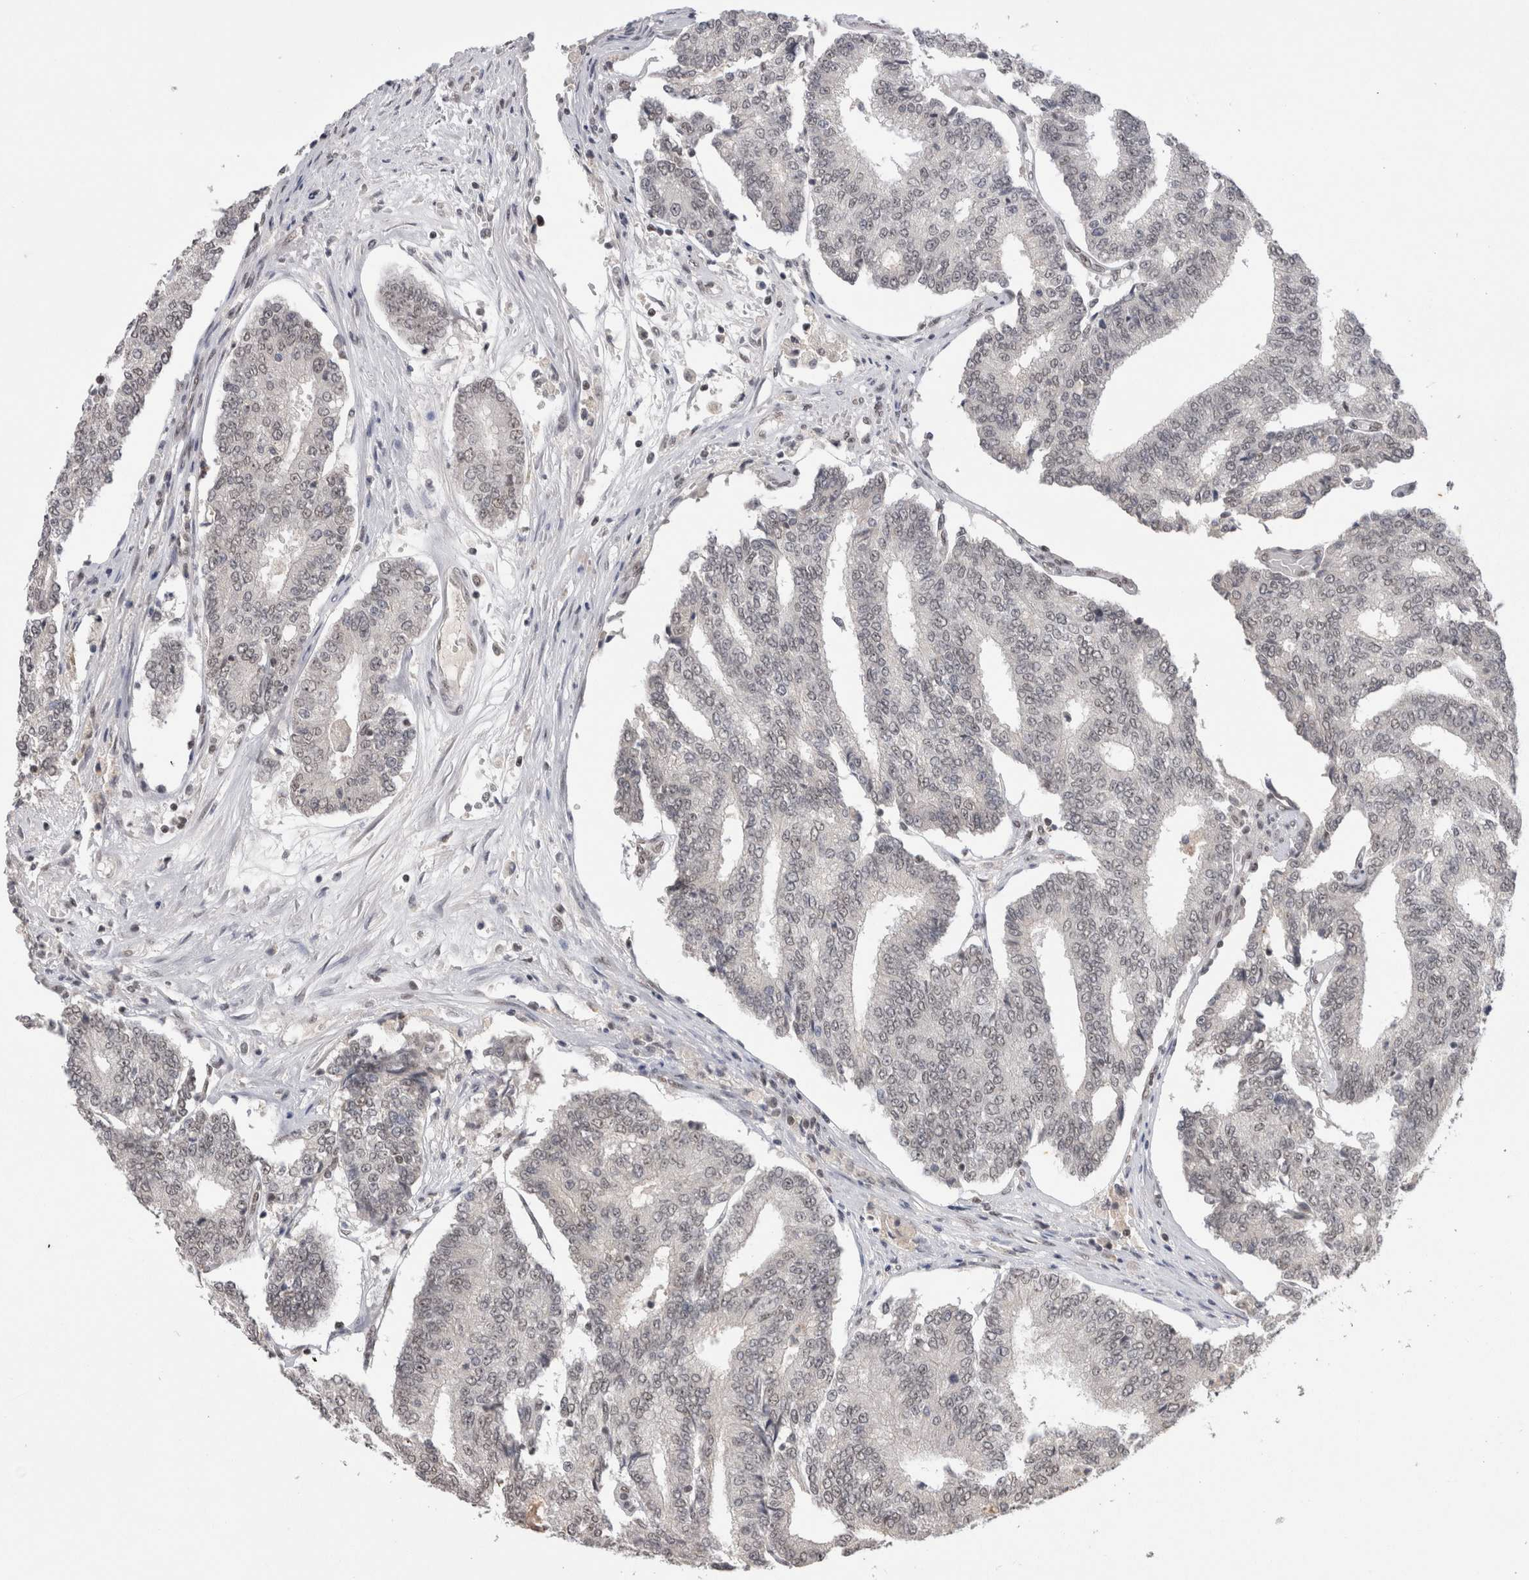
{"staining": {"intensity": "weak", "quantity": "<25%", "location": "nuclear"}, "tissue": "prostate cancer", "cell_type": "Tumor cells", "image_type": "cancer", "snomed": [{"axis": "morphology", "description": "Normal tissue, NOS"}, {"axis": "morphology", "description": "Adenocarcinoma, High grade"}, {"axis": "topography", "description": "Prostate"}, {"axis": "topography", "description": "Seminal veicle"}], "caption": "A micrograph of prostate cancer (high-grade adenocarcinoma) stained for a protein displays no brown staining in tumor cells. (IHC, brightfield microscopy, high magnification).", "gene": "DAXX", "patient": {"sex": "male", "age": 55}}